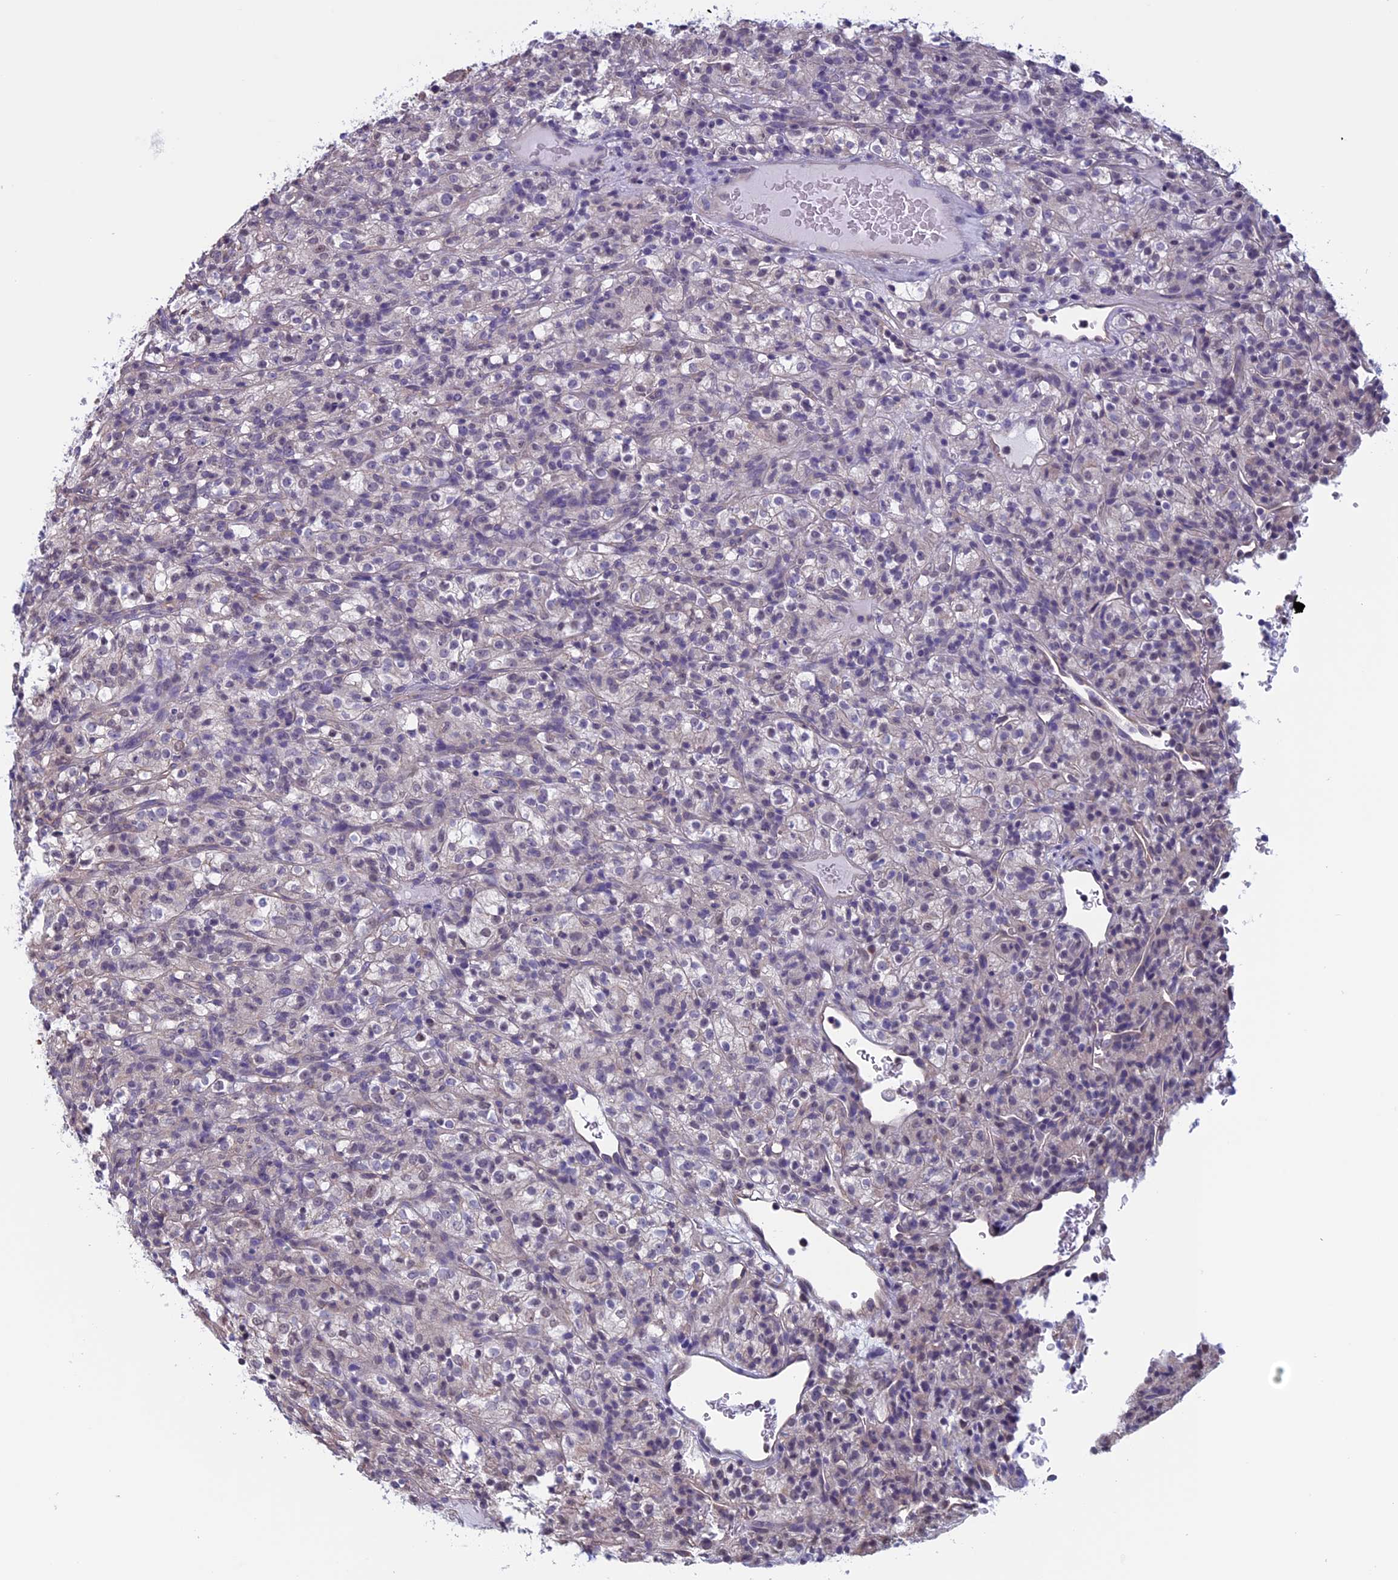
{"staining": {"intensity": "negative", "quantity": "none", "location": "none"}, "tissue": "renal cancer", "cell_type": "Tumor cells", "image_type": "cancer", "snomed": [{"axis": "morphology", "description": "Normal tissue, NOS"}, {"axis": "morphology", "description": "Adenocarcinoma, NOS"}, {"axis": "topography", "description": "Kidney"}], "caption": "There is no significant staining in tumor cells of renal adenocarcinoma.", "gene": "SLC1A6", "patient": {"sex": "female", "age": 72}}